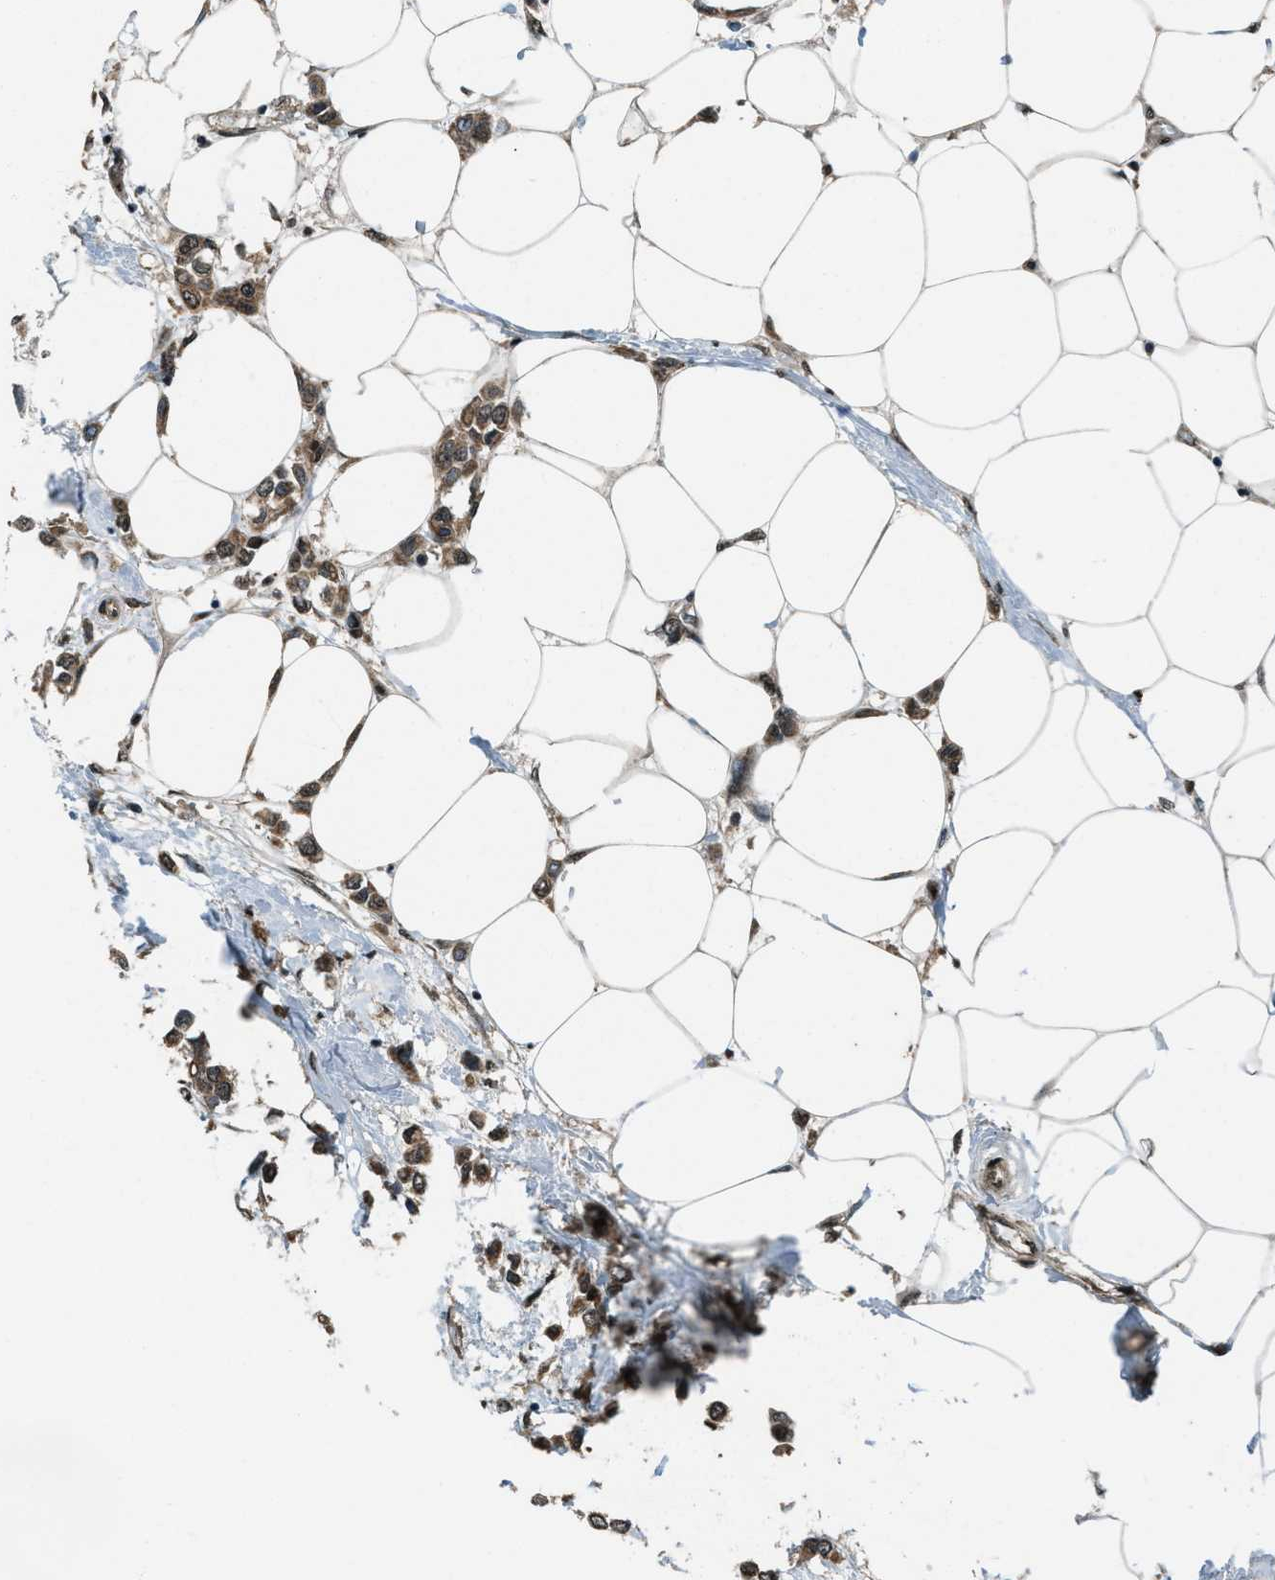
{"staining": {"intensity": "moderate", "quantity": ">75%", "location": "cytoplasmic/membranous"}, "tissue": "breast cancer", "cell_type": "Tumor cells", "image_type": "cancer", "snomed": [{"axis": "morphology", "description": "Lobular carcinoma"}, {"axis": "topography", "description": "Breast"}], "caption": "Moderate cytoplasmic/membranous positivity is identified in approximately >75% of tumor cells in breast lobular carcinoma.", "gene": "SVIL", "patient": {"sex": "female", "age": 51}}